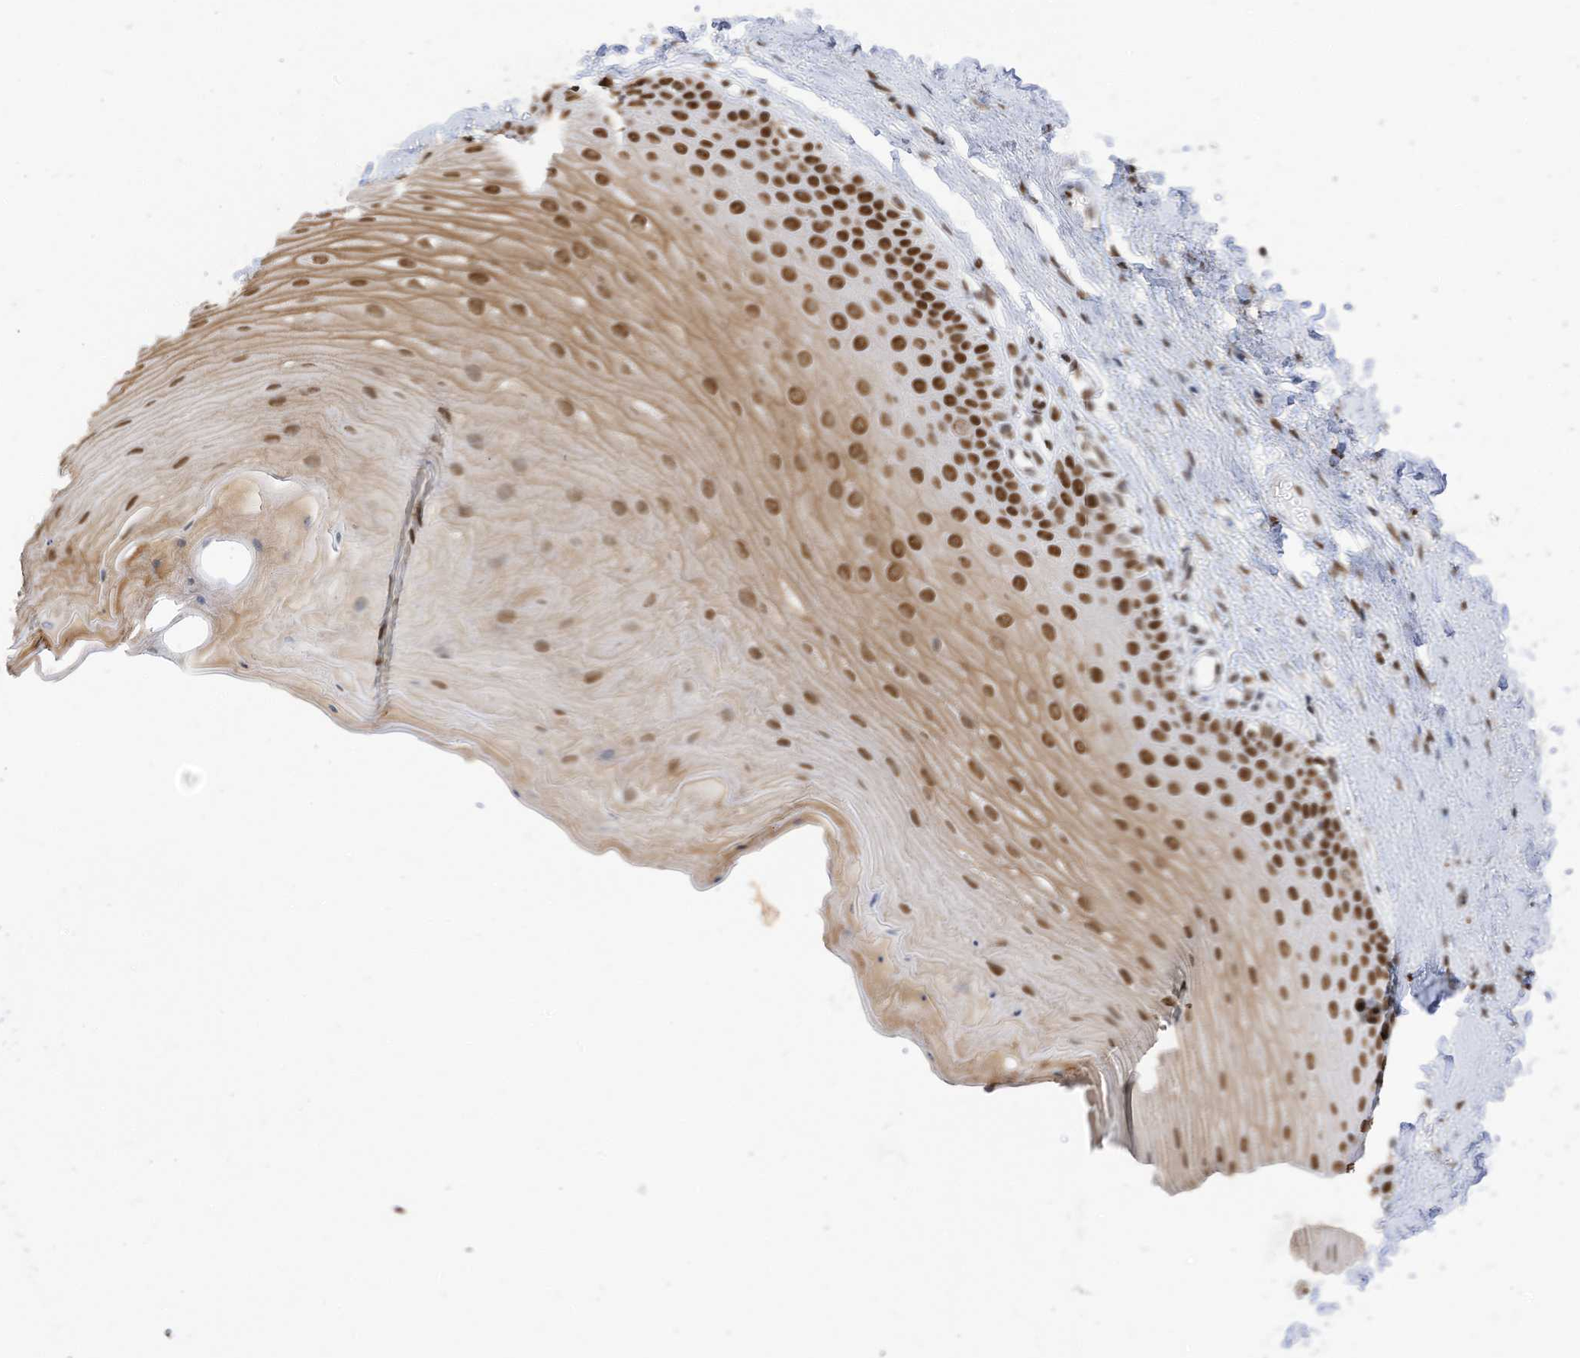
{"staining": {"intensity": "moderate", "quantity": ">75%", "location": "nuclear"}, "tissue": "oral mucosa", "cell_type": "Squamous epithelial cells", "image_type": "normal", "snomed": [{"axis": "morphology", "description": "Normal tissue, NOS"}, {"axis": "topography", "description": "Oral tissue"}], "caption": "Immunohistochemistry (IHC) histopathology image of normal human oral mucosa stained for a protein (brown), which exhibits medium levels of moderate nuclear expression in approximately >75% of squamous epithelial cells.", "gene": "KHSRP", "patient": {"sex": "female", "age": 39}}